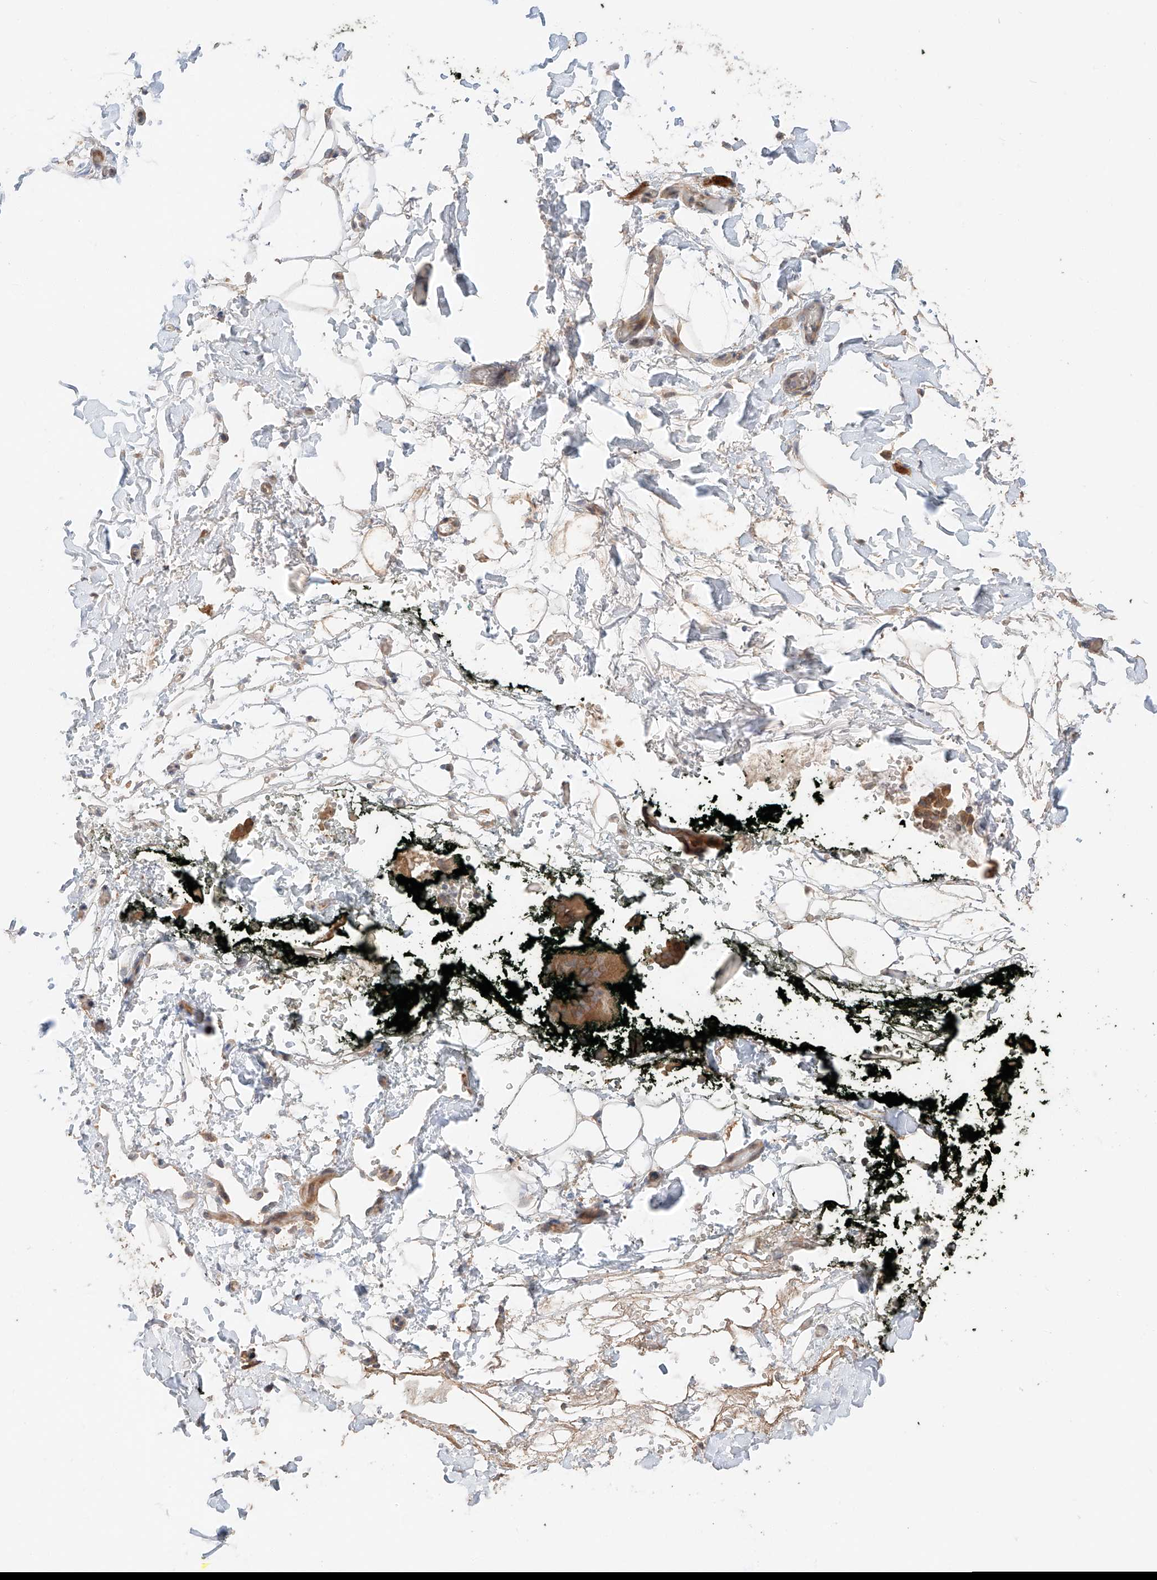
{"staining": {"intensity": "weak", "quantity": ">75%", "location": "cytoplasmic/membranous"}, "tissue": "adipose tissue", "cell_type": "Adipocytes", "image_type": "normal", "snomed": [{"axis": "morphology", "description": "Normal tissue, NOS"}, {"axis": "morphology", "description": "Adenocarcinoma, NOS"}, {"axis": "topography", "description": "Pancreas"}, {"axis": "topography", "description": "Peripheral nerve tissue"}], "caption": "IHC of benign human adipose tissue demonstrates low levels of weak cytoplasmic/membranous staining in about >75% of adipocytes.", "gene": "XPNPEP1", "patient": {"sex": "male", "age": 59}}